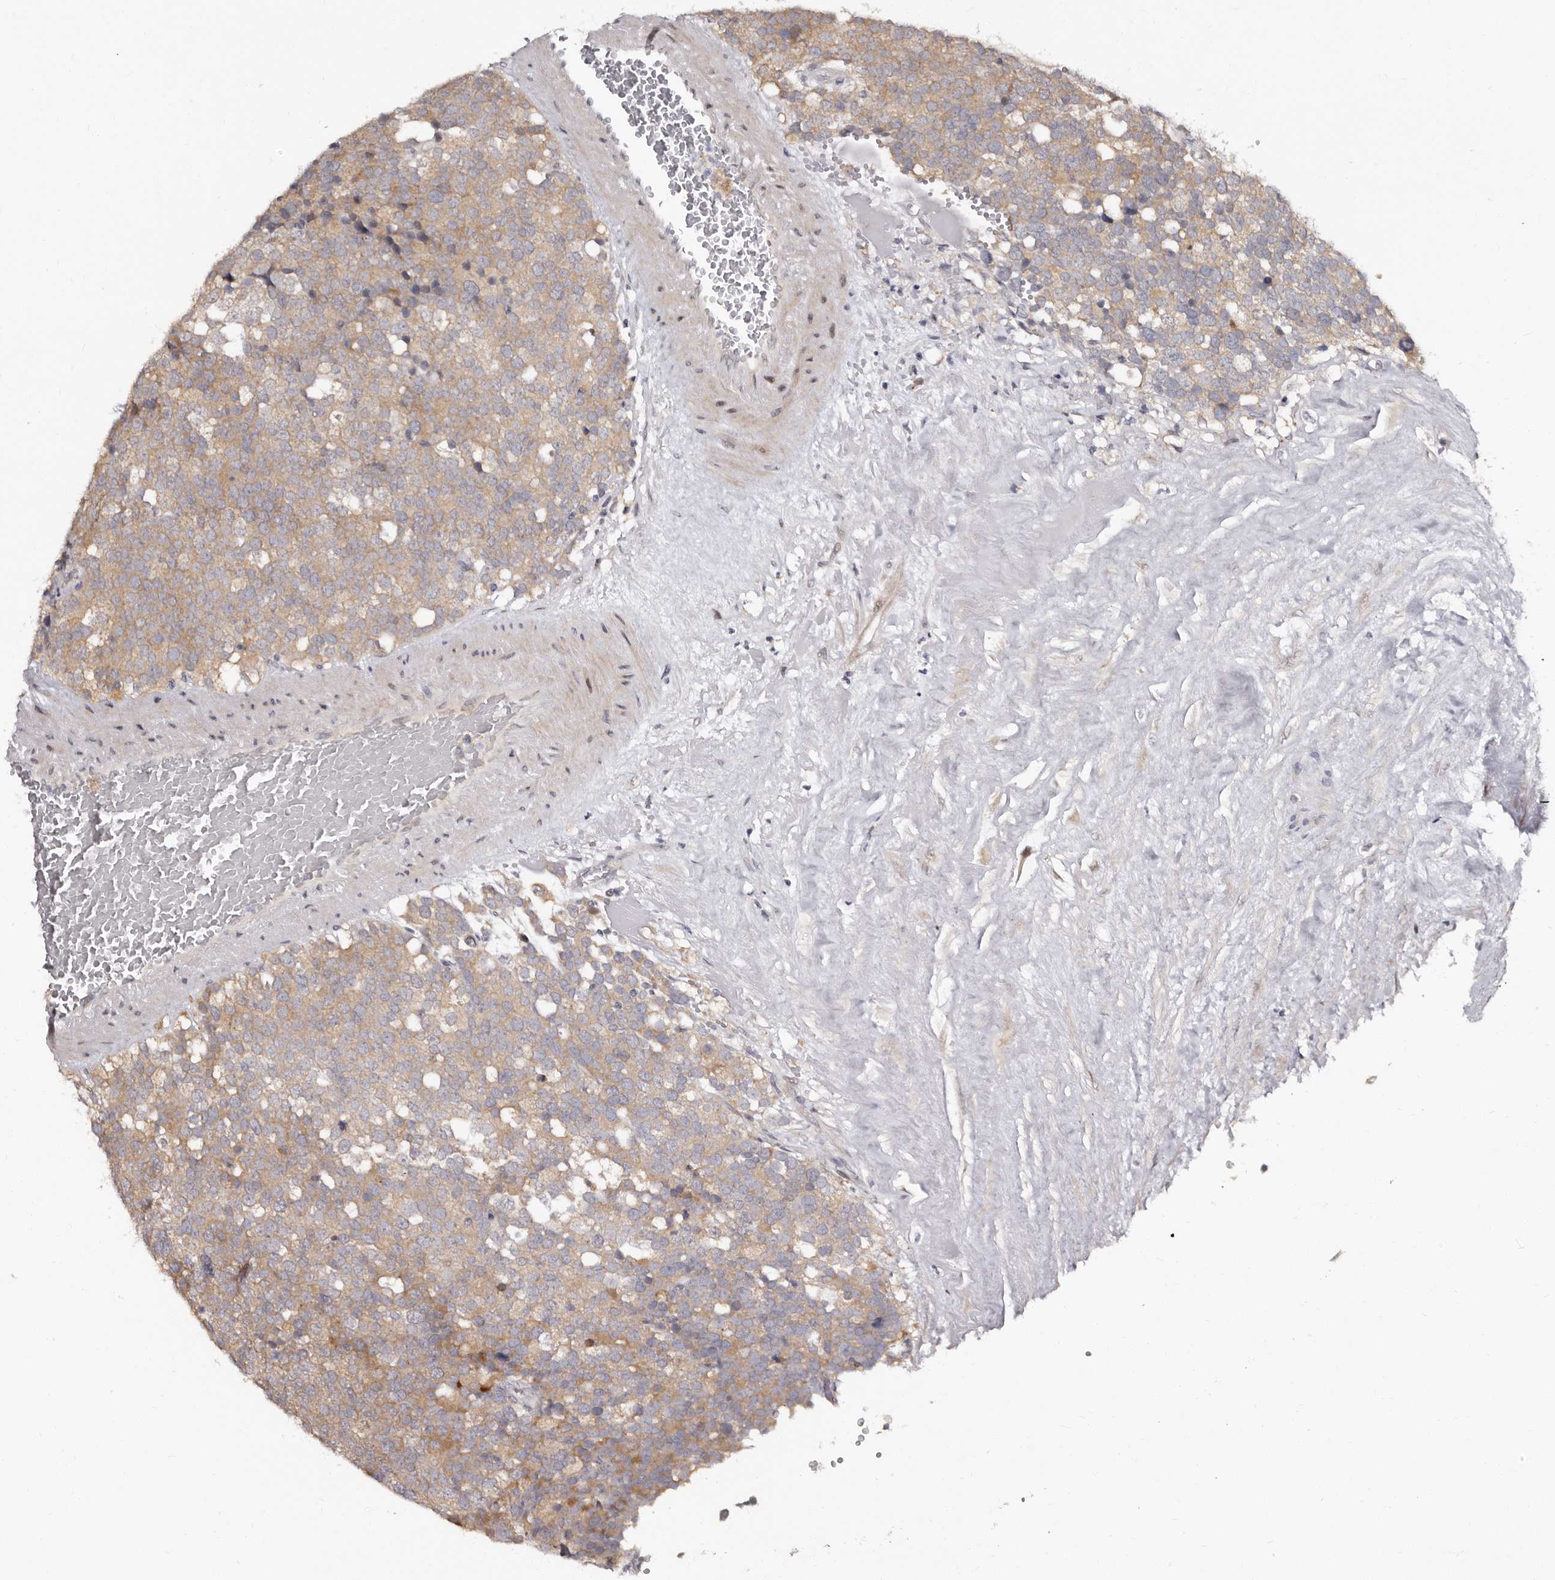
{"staining": {"intensity": "weak", "quantity": ">75%", "location": "cytoplasmic/membranous"}, "tissue": "testis cancer", "cell_type": "Tumor cells", "image_type": "cancer", "snomed": [{"axis": "morphology", "description": "Seminoma, NOS"}, {"axis": "topography", "description": "Testis"}], "caption": "DAB immunohistochemical staining of human testis cancer (seminoma) shows weak cytoplasmic/membranous protein staining in about >75% of tumor cells.", "gene": "PHF20L1", "patient": {"sex": "male", "age": 71}}